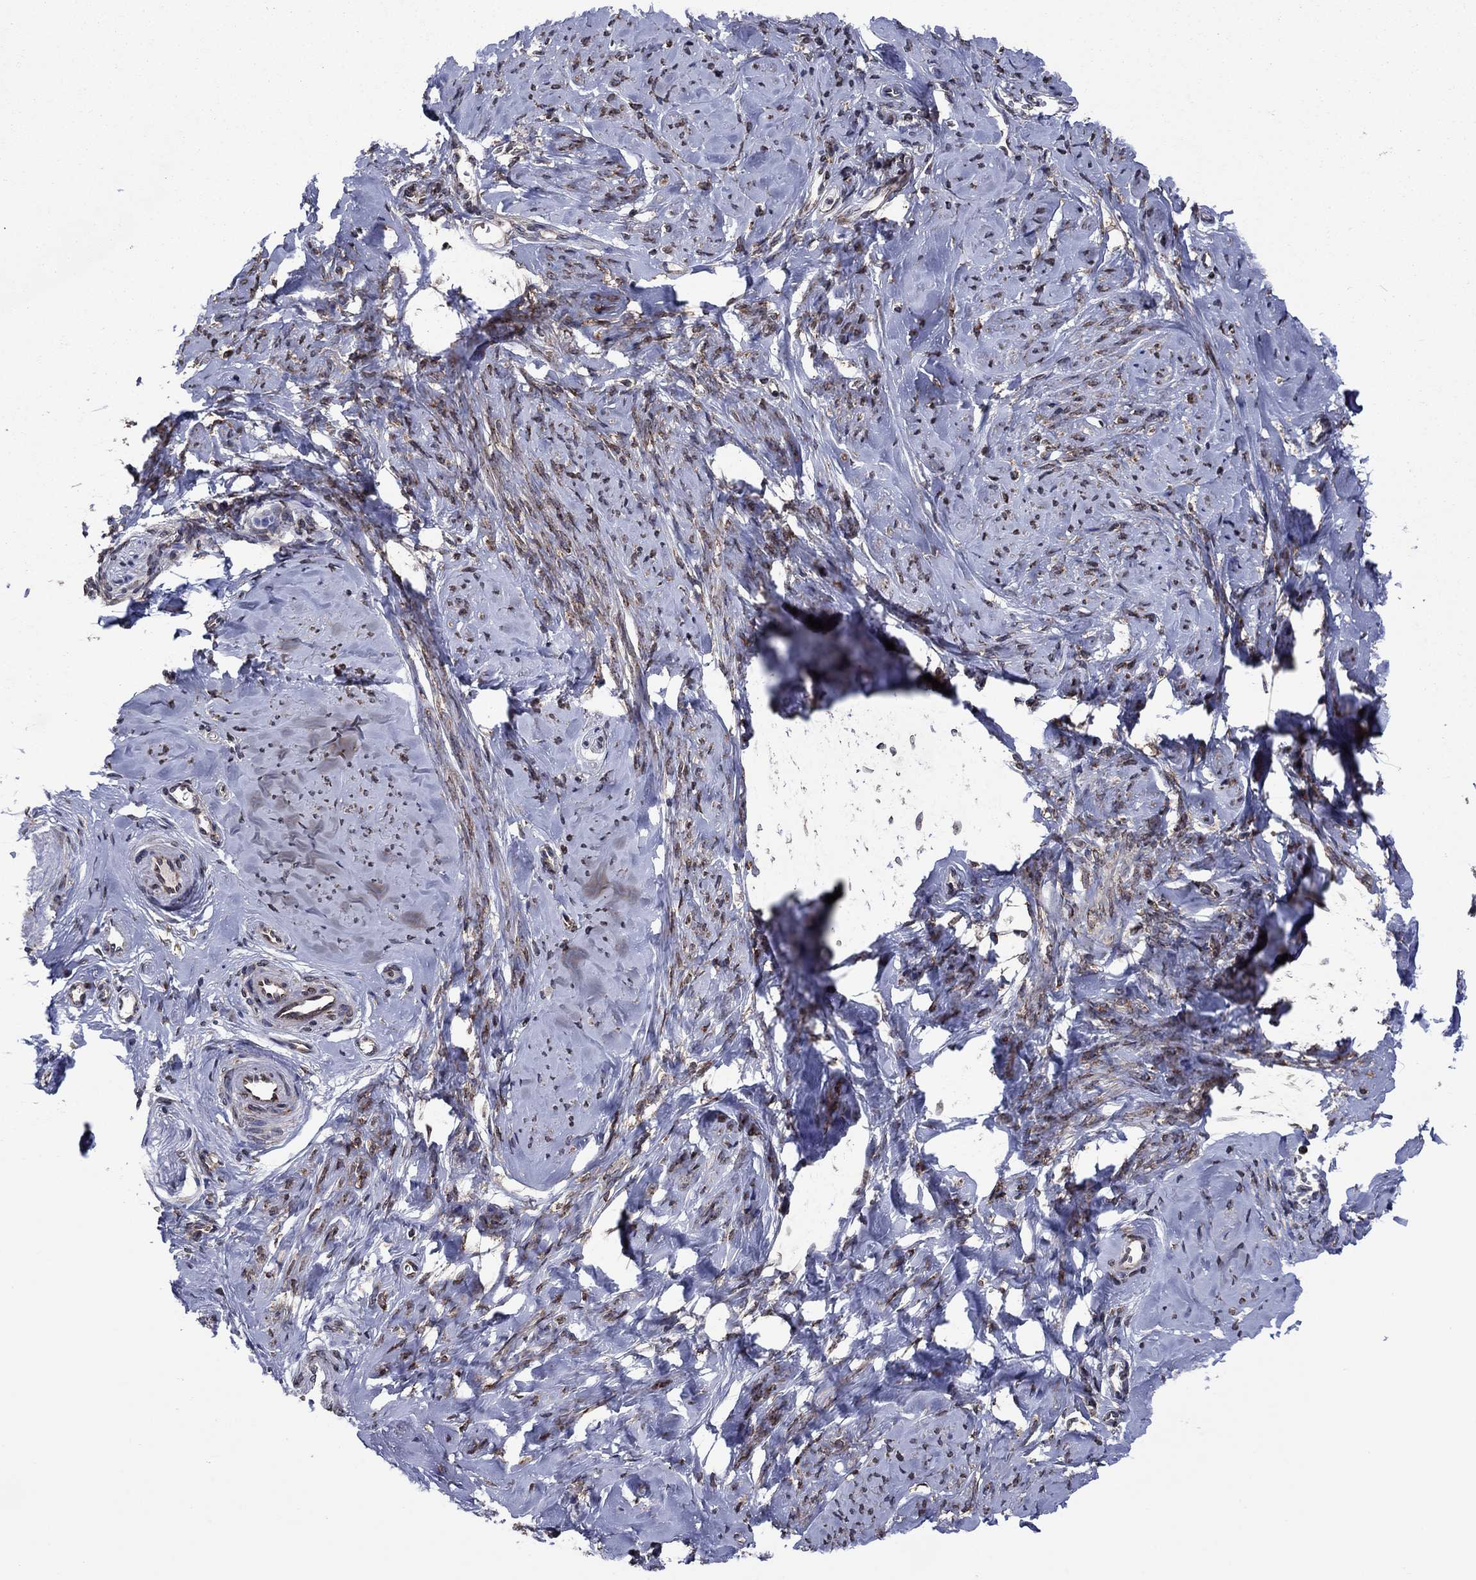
{"staining": {"intensity": "moderate", "quantity": "25%-75%", "location": "cytoplasmic/membranous"}, "tissue": "smooth muscle", "cell_type": "Smooth muscle cells", "image_type": "normal", "snomed": [{"axis": "morphology", "description": "Normal tissue, NOS"}, {"axis": "topography", "description": "Smooth muscle"}], "caption": "Smooth muscle cells demonstrate medium levels of moderate cytoplasmic/membranous staining in about 25%-75% of cells in benign smooth muscle.", "gene": "YBX1", "patient": {"sex": "female", "age": 48}}